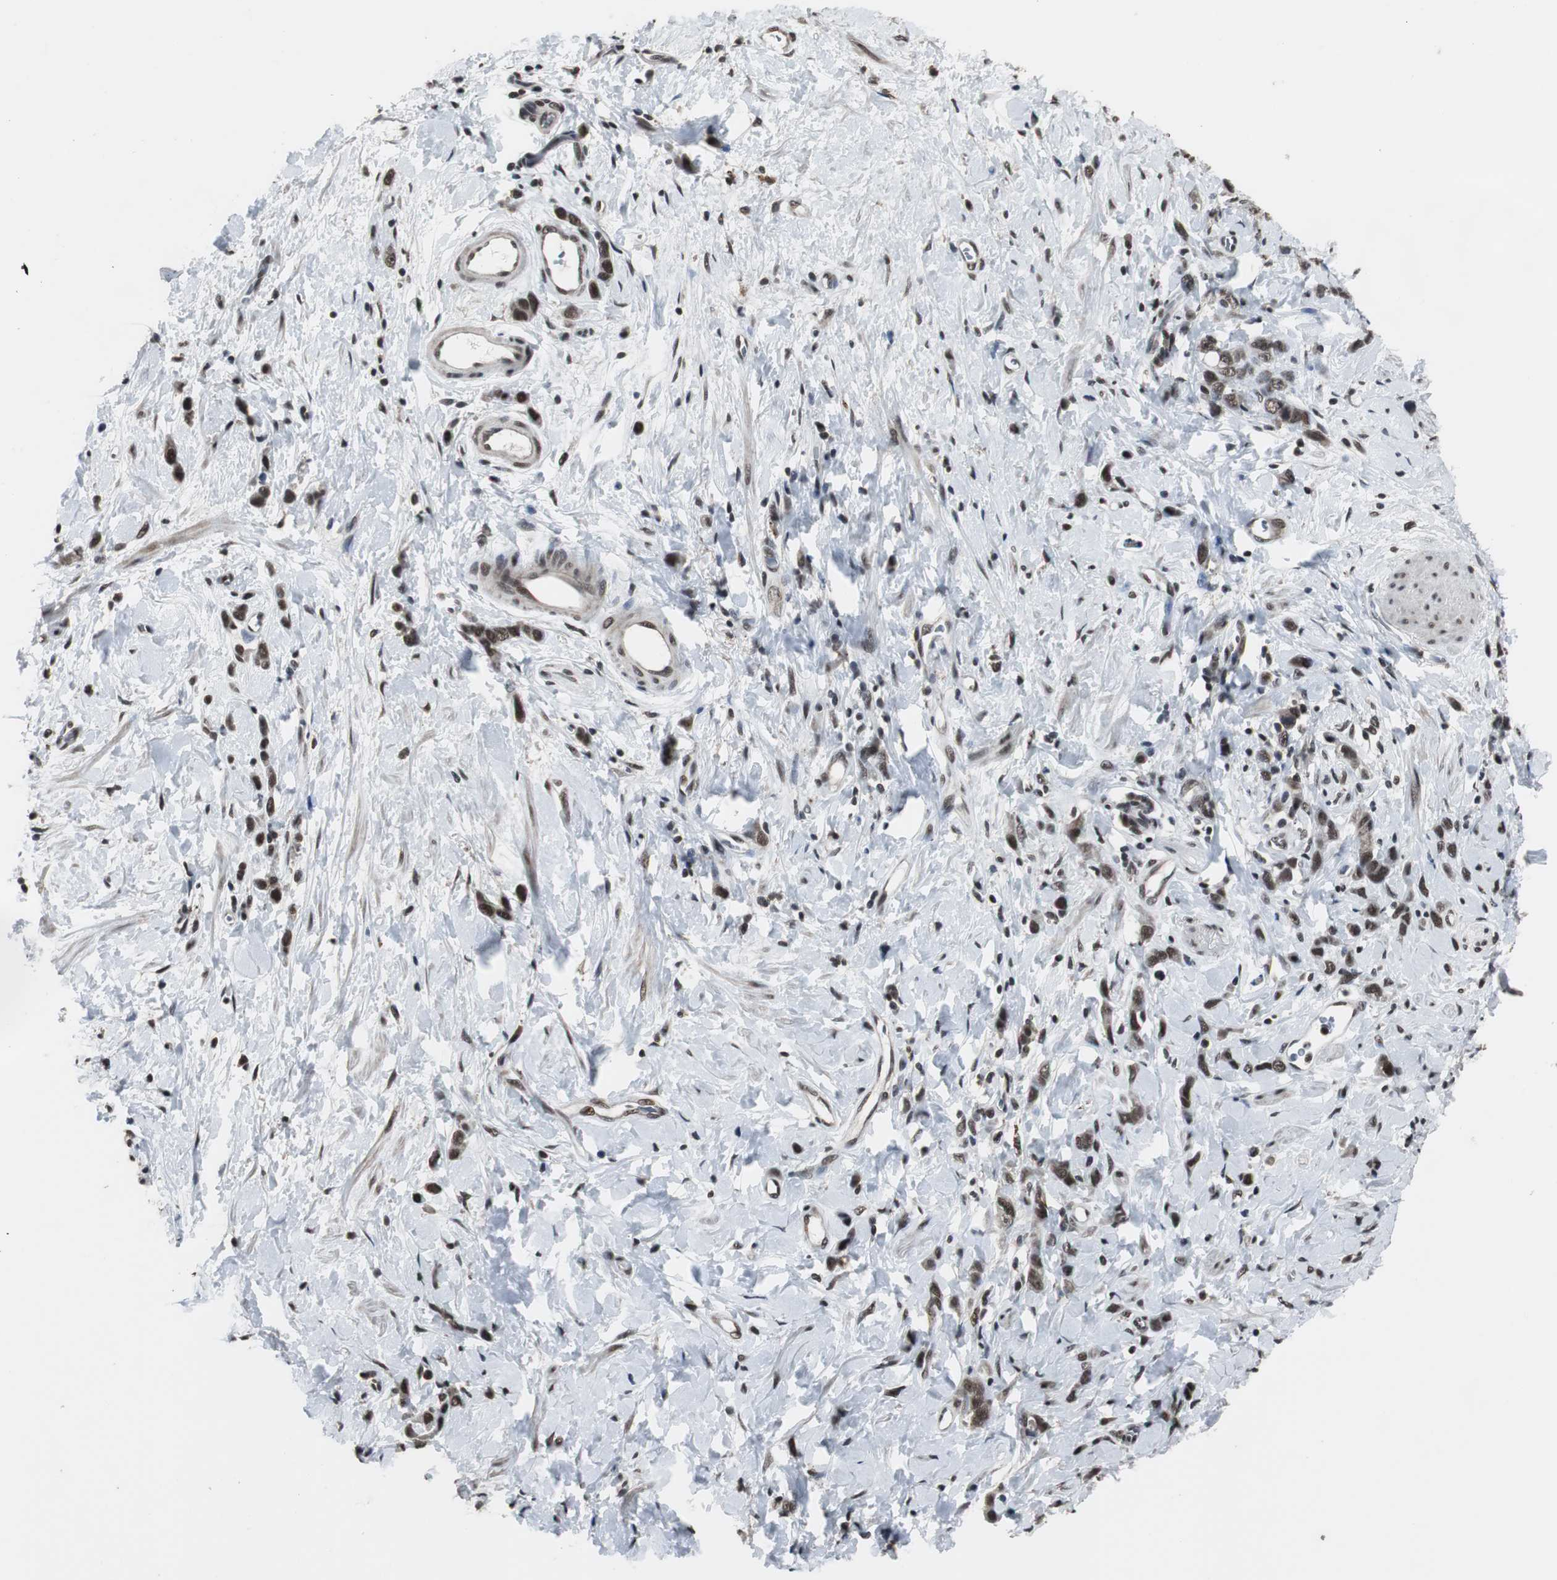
{"staining": {"intensity": "strong", "quantity": ">75%", "location": "nuclear"}, "tissue": "stomach cancer", "cell_type": "Tumor cells", "image_type": "cancer", "snomed": [{"axis": "morphology", "description": "Normal tissue, NOS"}, {"axis": "morphology", "description": "Adenocarcinoma, NOS"}, {"axis": "topography", "description": "Stomach"}], "caption": "This micrograph shows stomach cancer (adenocarcinoma) stained with IHC to label a protein in brown. The nuclear of tumor cells show strong positivity for the protein. Nuclei are counter-stained blue.", "gene": "CDK9", "patient": {"sex": "male", "age": 82}}